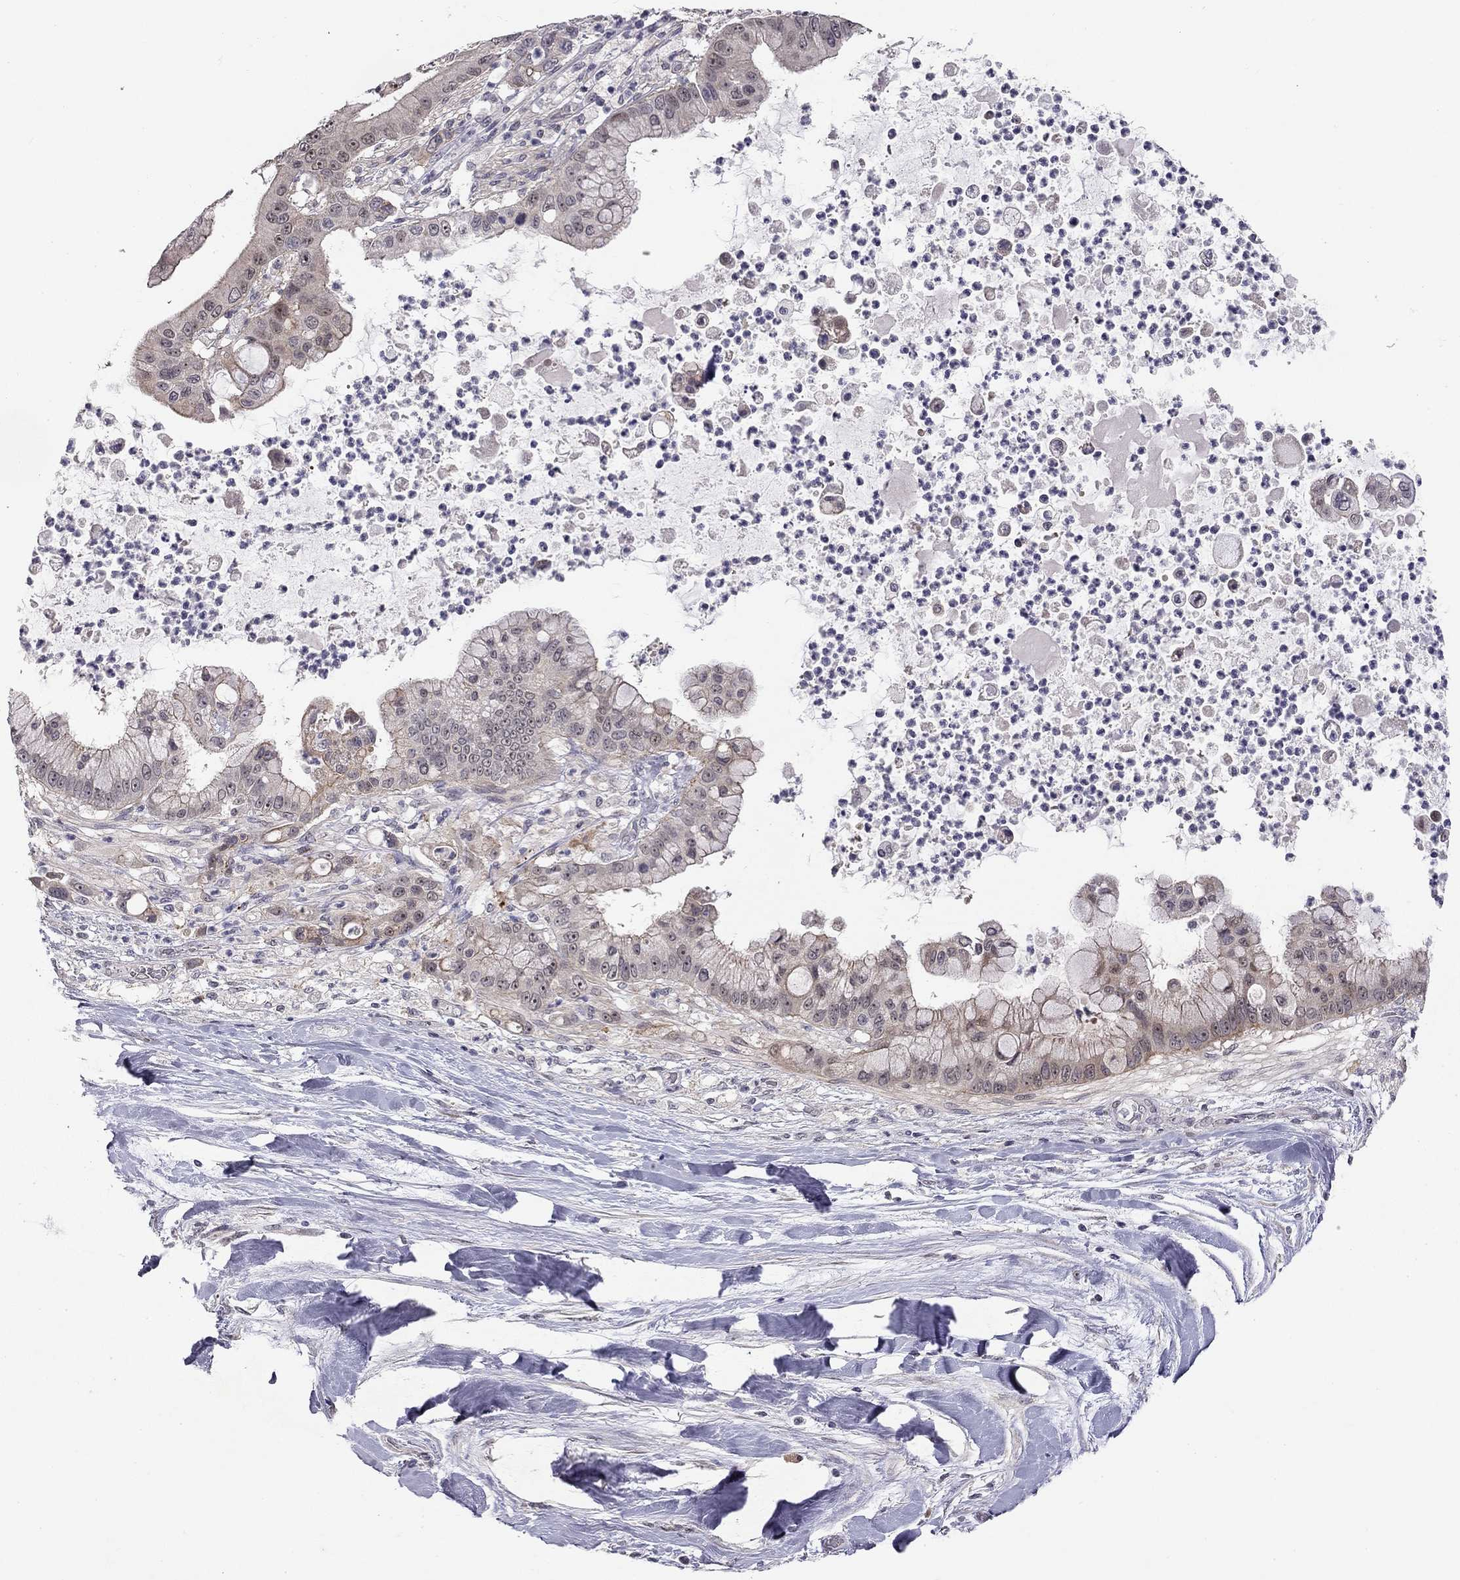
{"staining": {"intensity": "moderate", "quantity": "<25%", "location": "cytoplasmic/membranous,nuclear"}, "tissue": "liver cancer", "cell_type": "Tumor cells", "image_type": "cancer", "snomed": [{"axis": "morphology", "description": "Cholangiocarcinoma"}, {"axis": "topography", "description": "Liver"}], "caption": "Human liver cancer stained for a protein (brown) exhibits moderate cytoplasmic/membranous and nuclear positive expression in about <25% of tumor cells.", "gene": "STXBP6", "patient": {"sex": "female", "age": 54}}